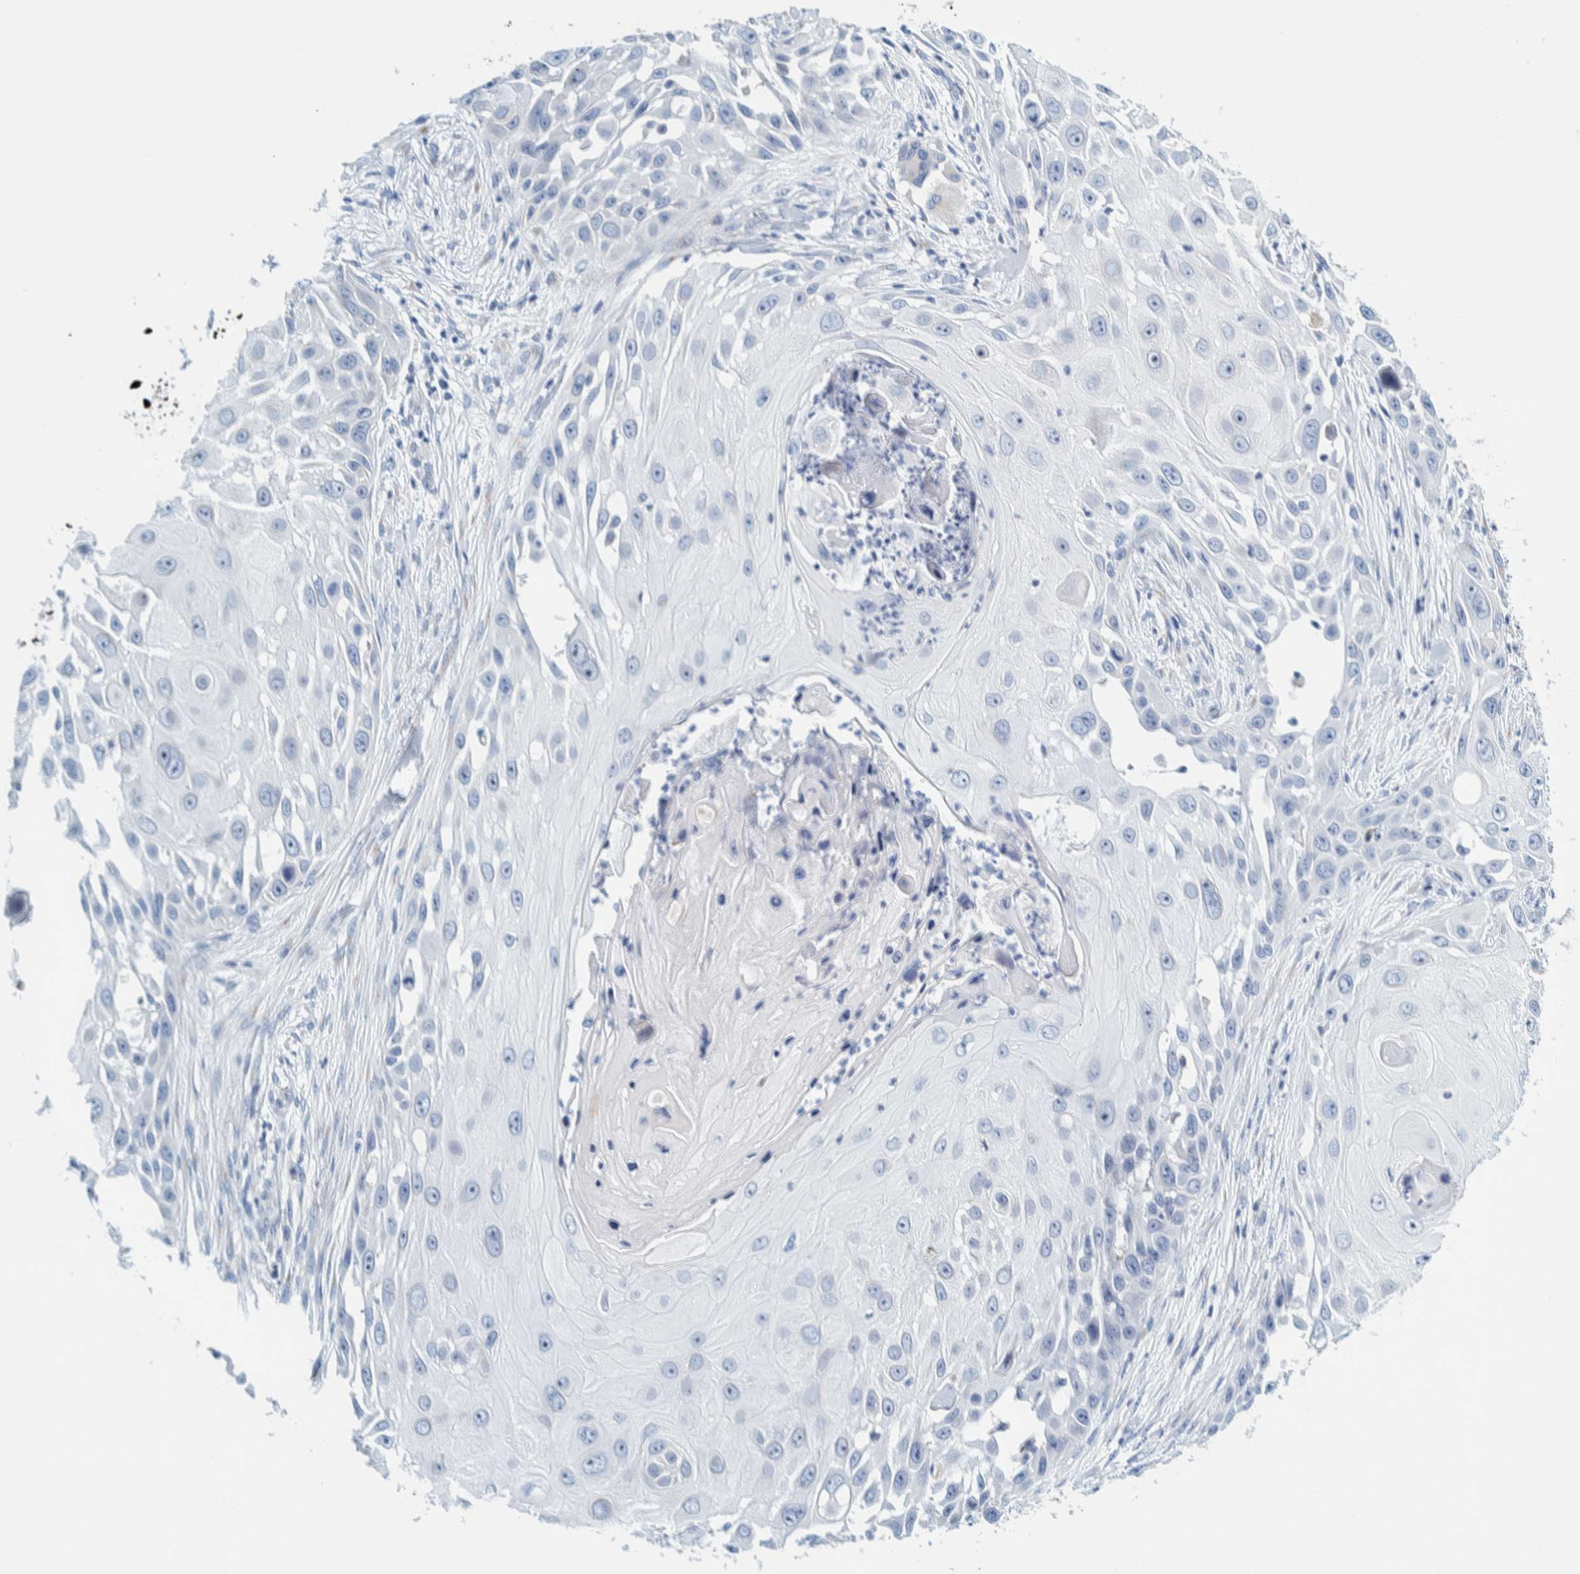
{"staining": {"intensity": "negative", "quantity": "none", "location": "none"}, "tissue": "skin cancer", "cell_type": "Tumor cells", "image_type": "cancer", "snomed": [{"axis": "morphology", "description": "Squamous cell carcinoma, NOS"}, {"axis": "topography", "description": "Skin"}], "caption": "Skin cancer (squamous cell carcinoma) was stained to show a protein in brown. There is no significant staining in tumor cells.", "gene": "MOG", "patient": {"sex": "female", "age": 44}}